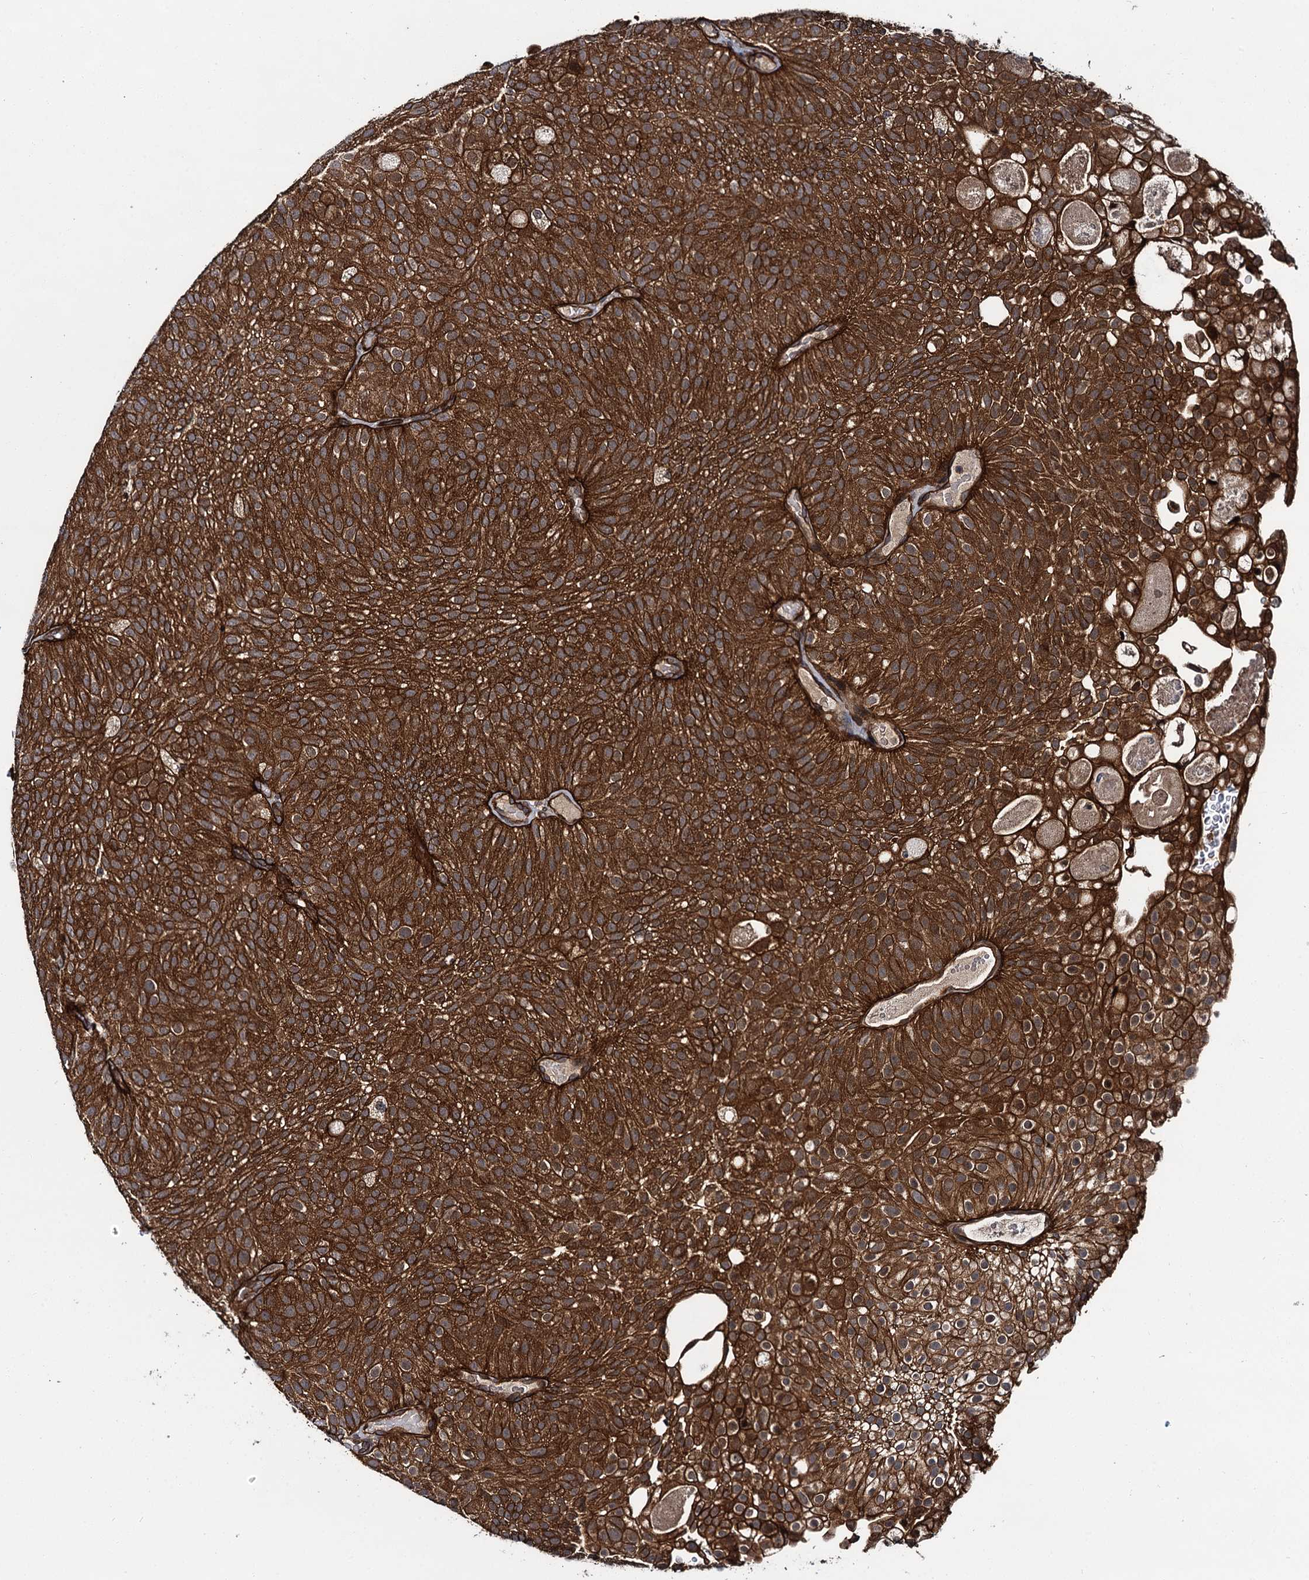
{"staining": {"intensity": "strong", "quantity": ">75%", "location": "cytoplasmic/membranous"}, "tissue": "urothelial cancer", "cell_type": "Tumor cells", "image_type": "cancer", "snomed": [{"axis": "morphology", "description": "Urothelial carcinoma, Low grade"}, {"axis": "topography", "description": "Urinary bladder"}], "caption": "Tumor cells demonstrate strong cytoplasmic/membranous staining in approximately >75% of cells in urothelial carcinoma (low-grade).", "gene": "ZFYVE19", "patient": {"sex": "male", "age": 78}}